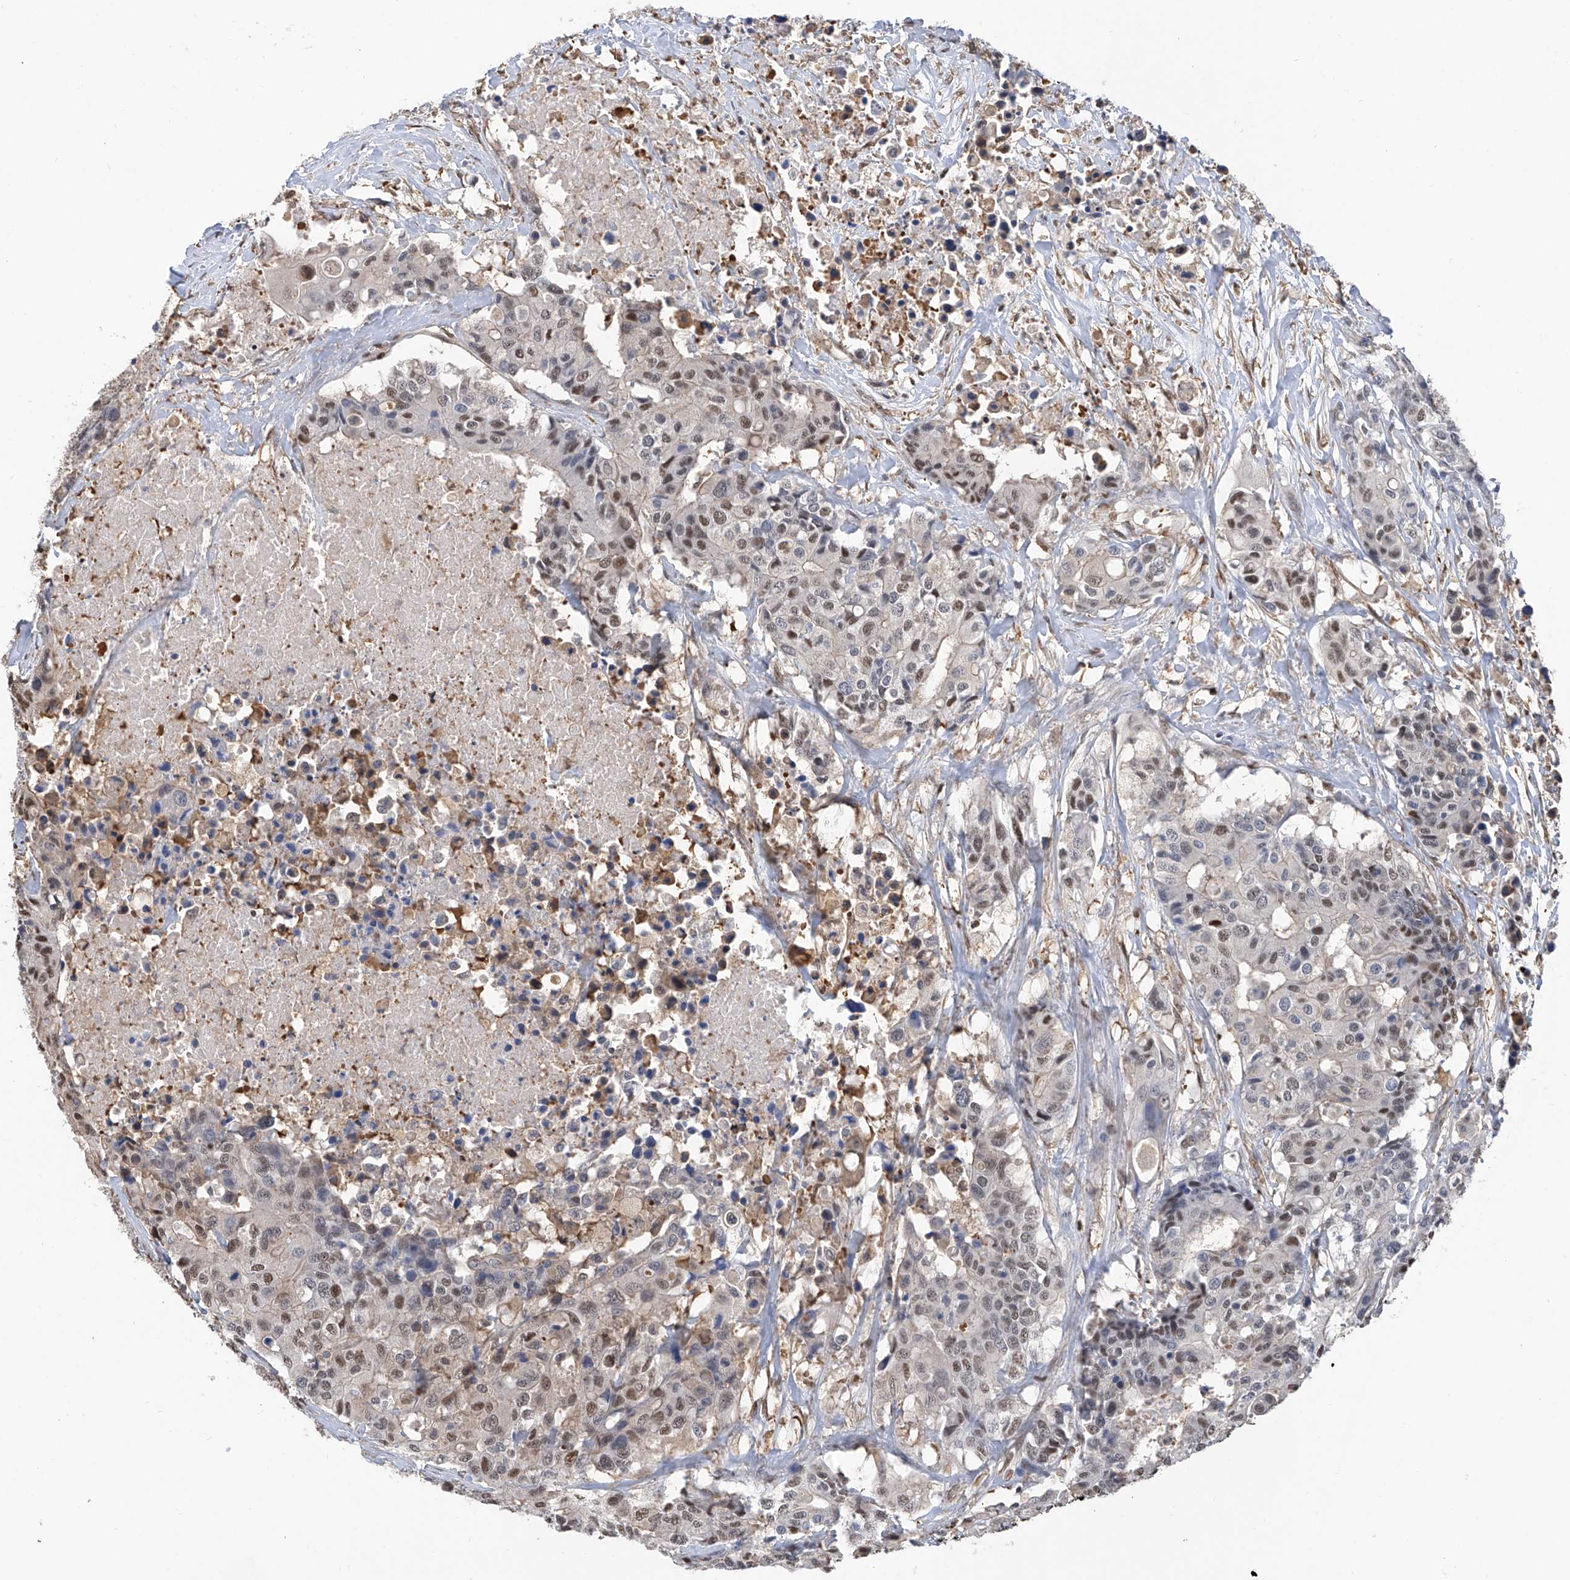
{"staining": {"intensity": "moderate", "quantity": "25%-75%", "location": "nuclear"}, "tissue": "colorectal cancer", "cell_type": "Tumor cells", "image_type": "cancer", "snomed": [{"axis": "morphology", "description": "Adenocarcinoma, NOS"}, {"axis": "topography", "description": "Colon"}], "caption": "Immunohistochemistry (IHC) of human colorectal adenocarcinoma displays medium levels of moderate nuclear staining in approximately 25%-75% of tumor cells.", "gene": "PMM1", "patient": {"sex": "male", "age": 77}}